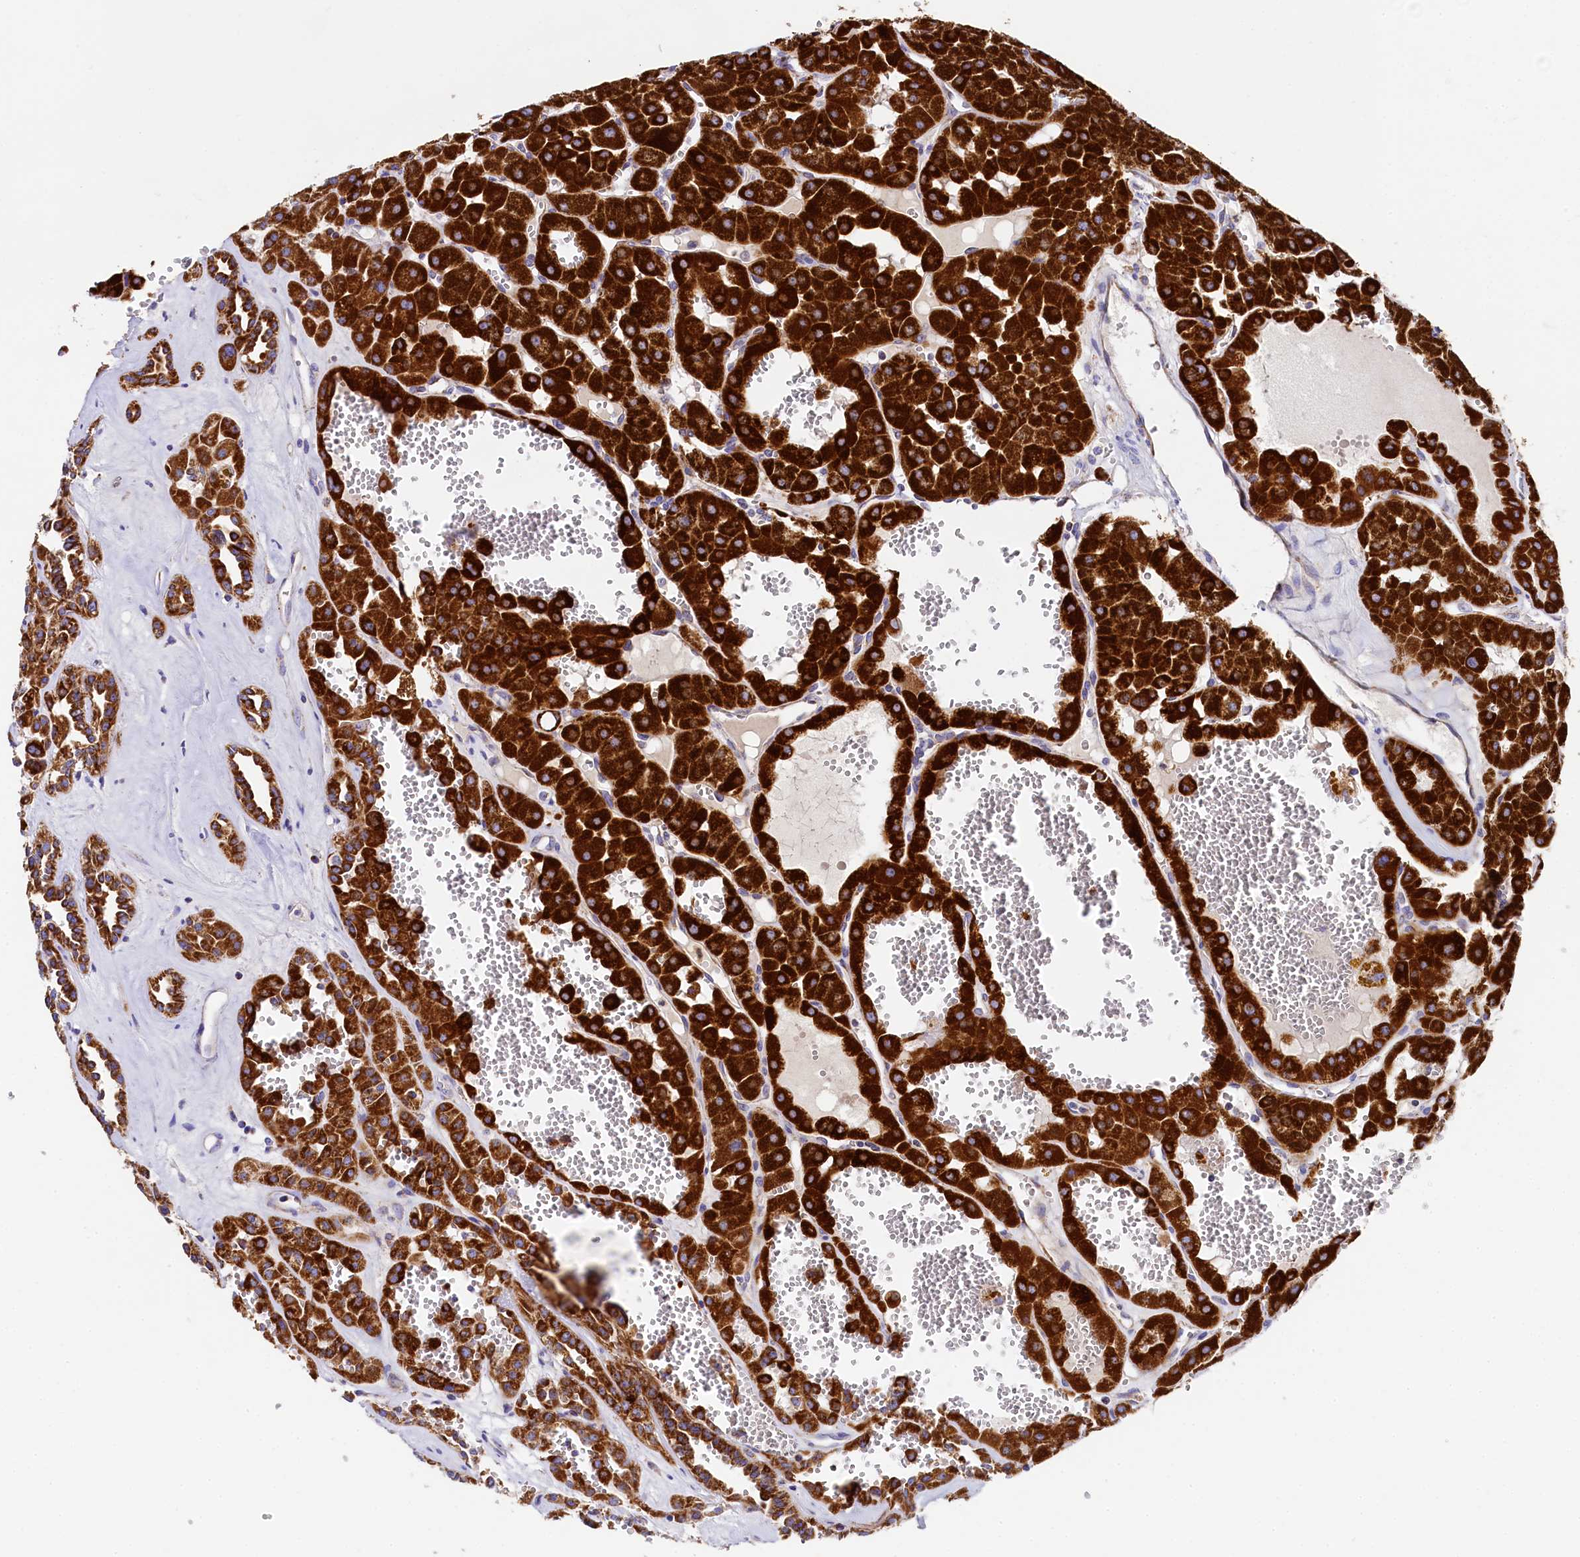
{"staining": {"intensity": "strong", "quantity": ">75%", "location": "cytoplasmic/membranous"}, "tissue": "renal cancer", "cell_type": "Tumor cells", "image_type": "cancer", "snomed": [{"axis": "morphology", "description": "Carcinoma, NOS"}, {"axis": "topography", "description": "Kidney"}], "caption": "Strong cytoplasmic/membranous positivity for a protein is seen in about >75% of tumor cells of renal cancer (carcinoma) using IHC.", "gene": "CLYBL", "patient": {"sex": "female", "age": 75}}